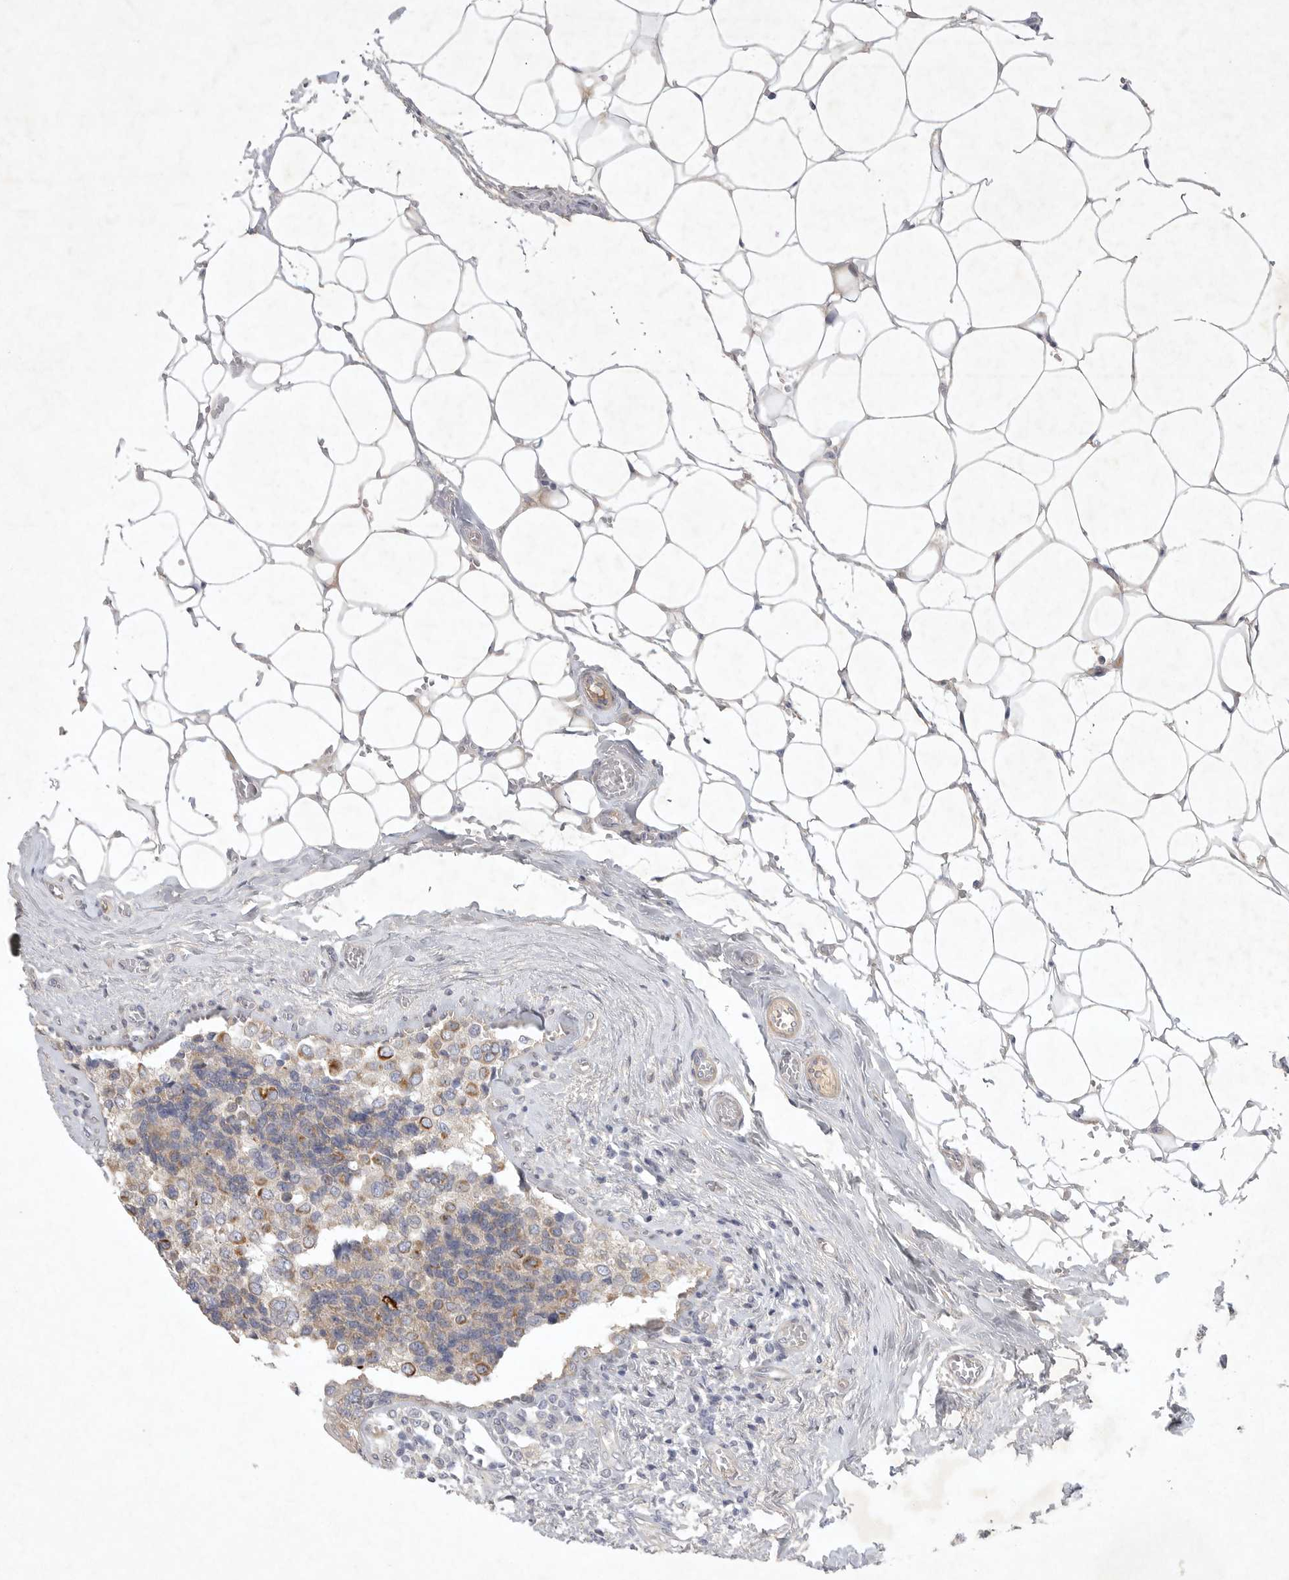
{"staining": {"intensity": "moderate", "quantity": "<25%", "location": "cytoplasmic/membranous"}, "tissue": "breast cancer", "cell_type": "Tumor cells", "image_type": "cancer", "snomed": [{"axis": "morphology", "description": "Normal tissue, NOS"}, {"axis": "morphology", "description": "Duct carcinoma"}, {"axis": "topography", "description": "Breast"}], "caption": "Breast invasive ductal carcinoma stained with a brown dye demonstrates moderate cytoplasmic/membranous positive staining in about <25% of tumor cells.", "gene": "BZW2", "patient": {"sex": "female", "age": 43}}